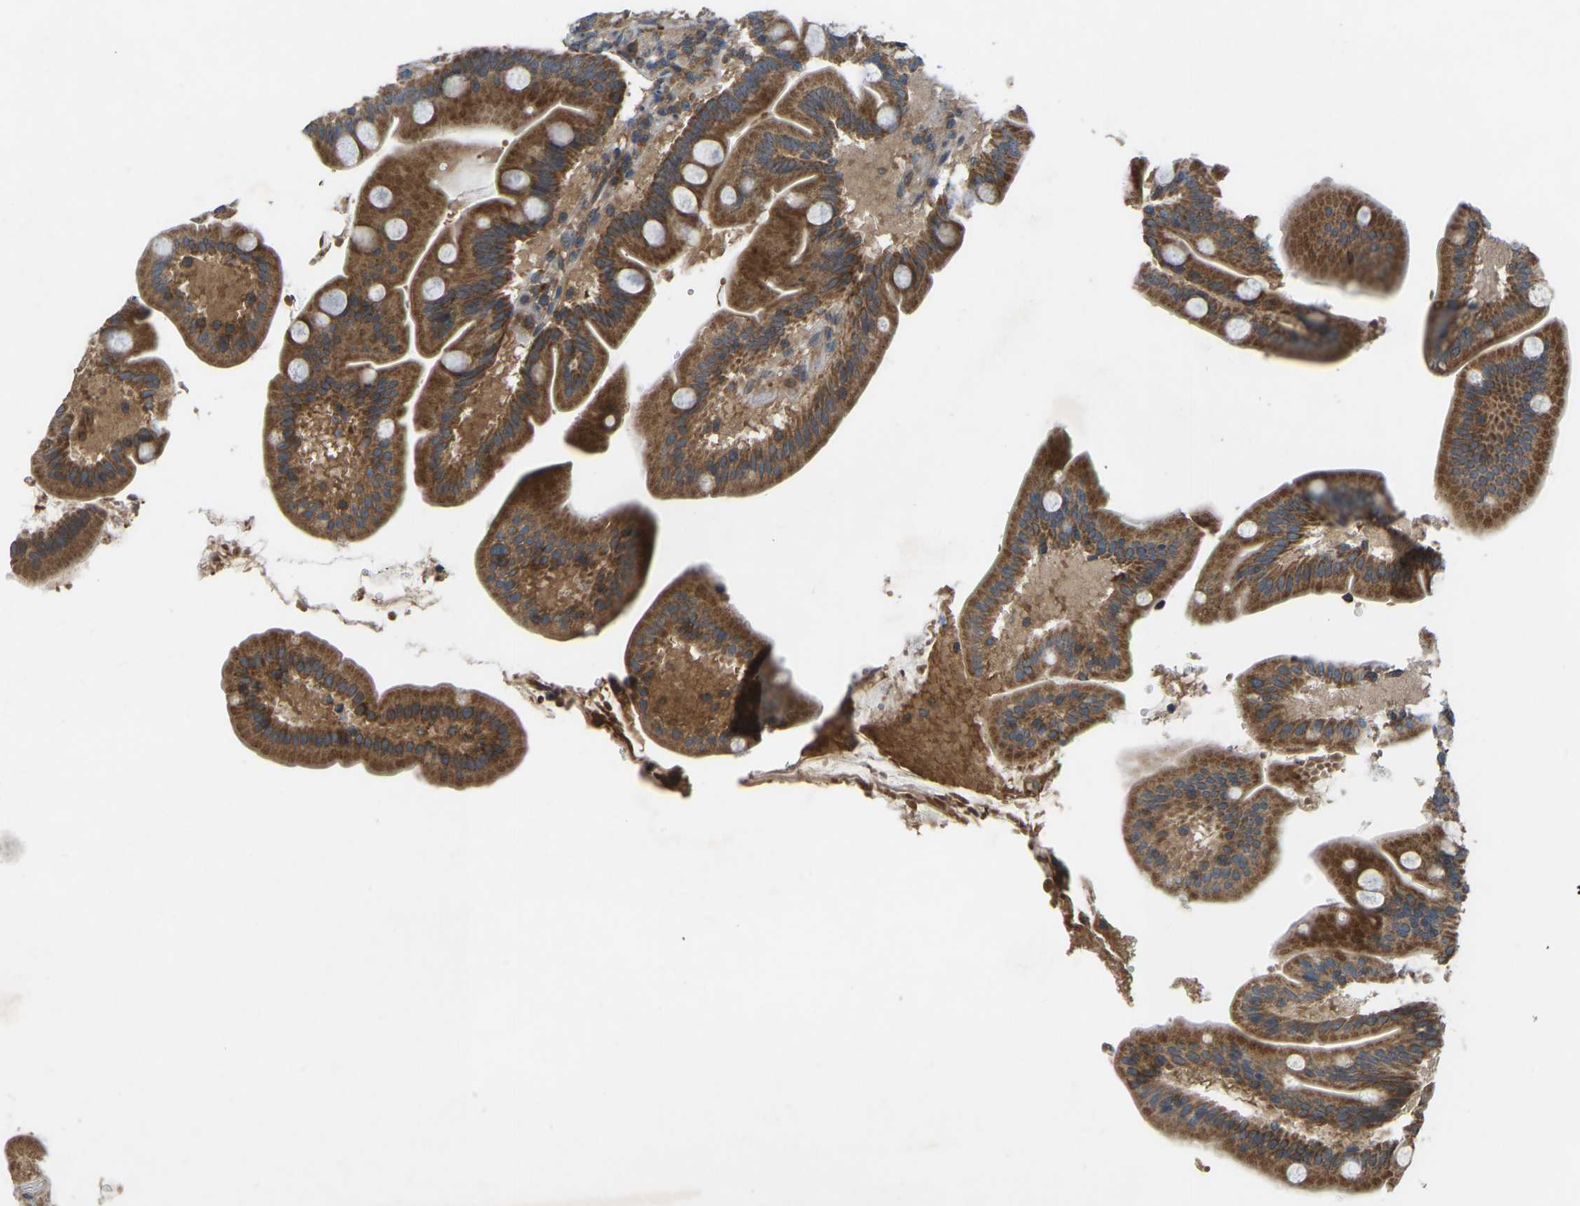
{"staining": {"intensity": "strong", "quantity": ">75%", "location": "cytoplasmic/membranous"}, "tissue": "duodenum", "cell_type": "Glandular cells", "image_type": "normal", "snomed": [{"axis": "morphology", "description": "Normal tissue, NOS"}, {"axis": "topography", "description": "Duodenum"}], "caption": "Strong cytoplasmic/membranous positivity is identified in about >75% of glandular cells in unremarkable duodenum.", "gene": "ZNF71", "patient": {"sex": "male", "age": 54}}